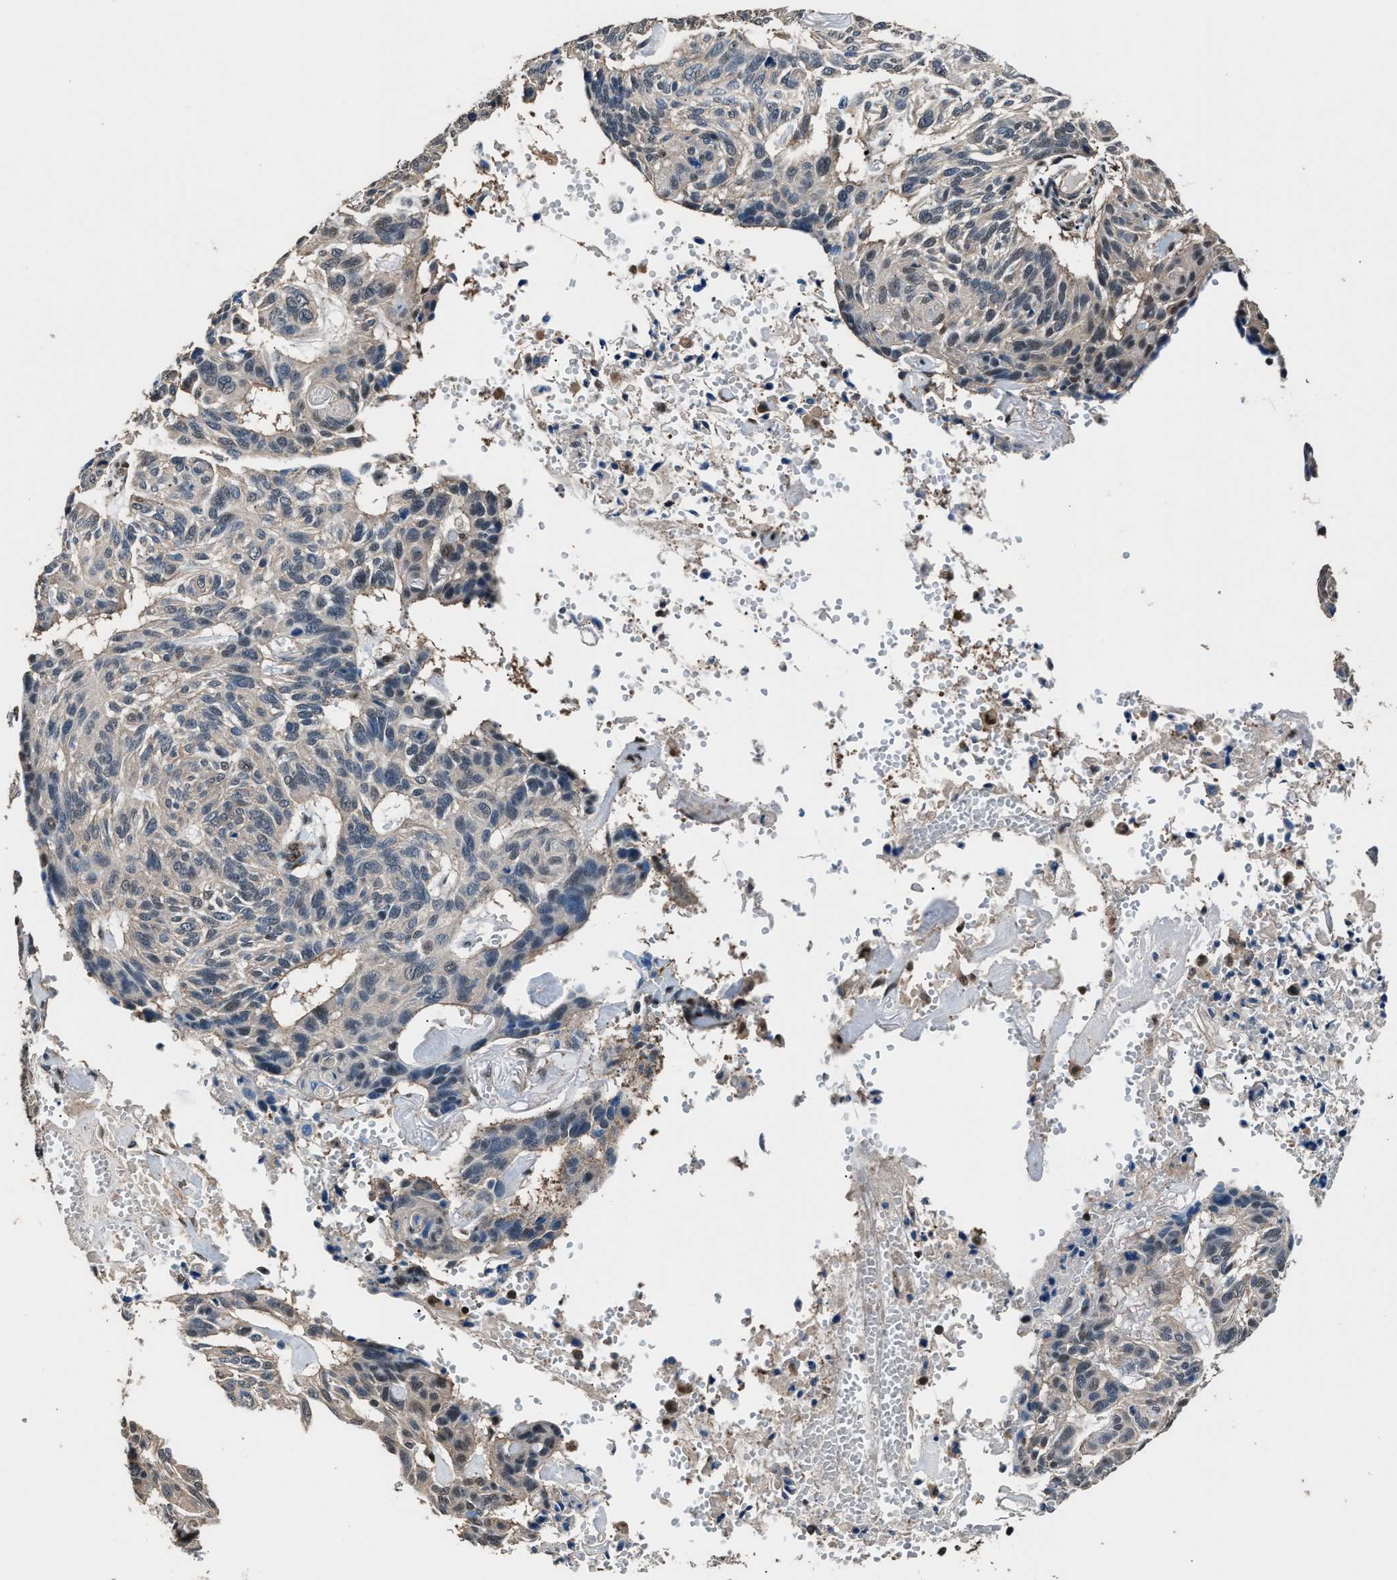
{"staining": {"intensity": "negative", "quantity": "none", "location": "none"}, "tissue": "skin cancer", "cell_type": "Tumor cells", "image_type": "cancer", "snomed": [{"axis": "morphology", "description": "Basal cell carcinoma"}, {"axis": "topography", "description": "Skin"}], "caption": "Immunohistochemistry (IHC) photomicrograph of human skin cancer stained for a protein (brown), which shows no expression in tumor cells.", "gene": "DFFA", "patient": {"sex": "male", "age": 85}}